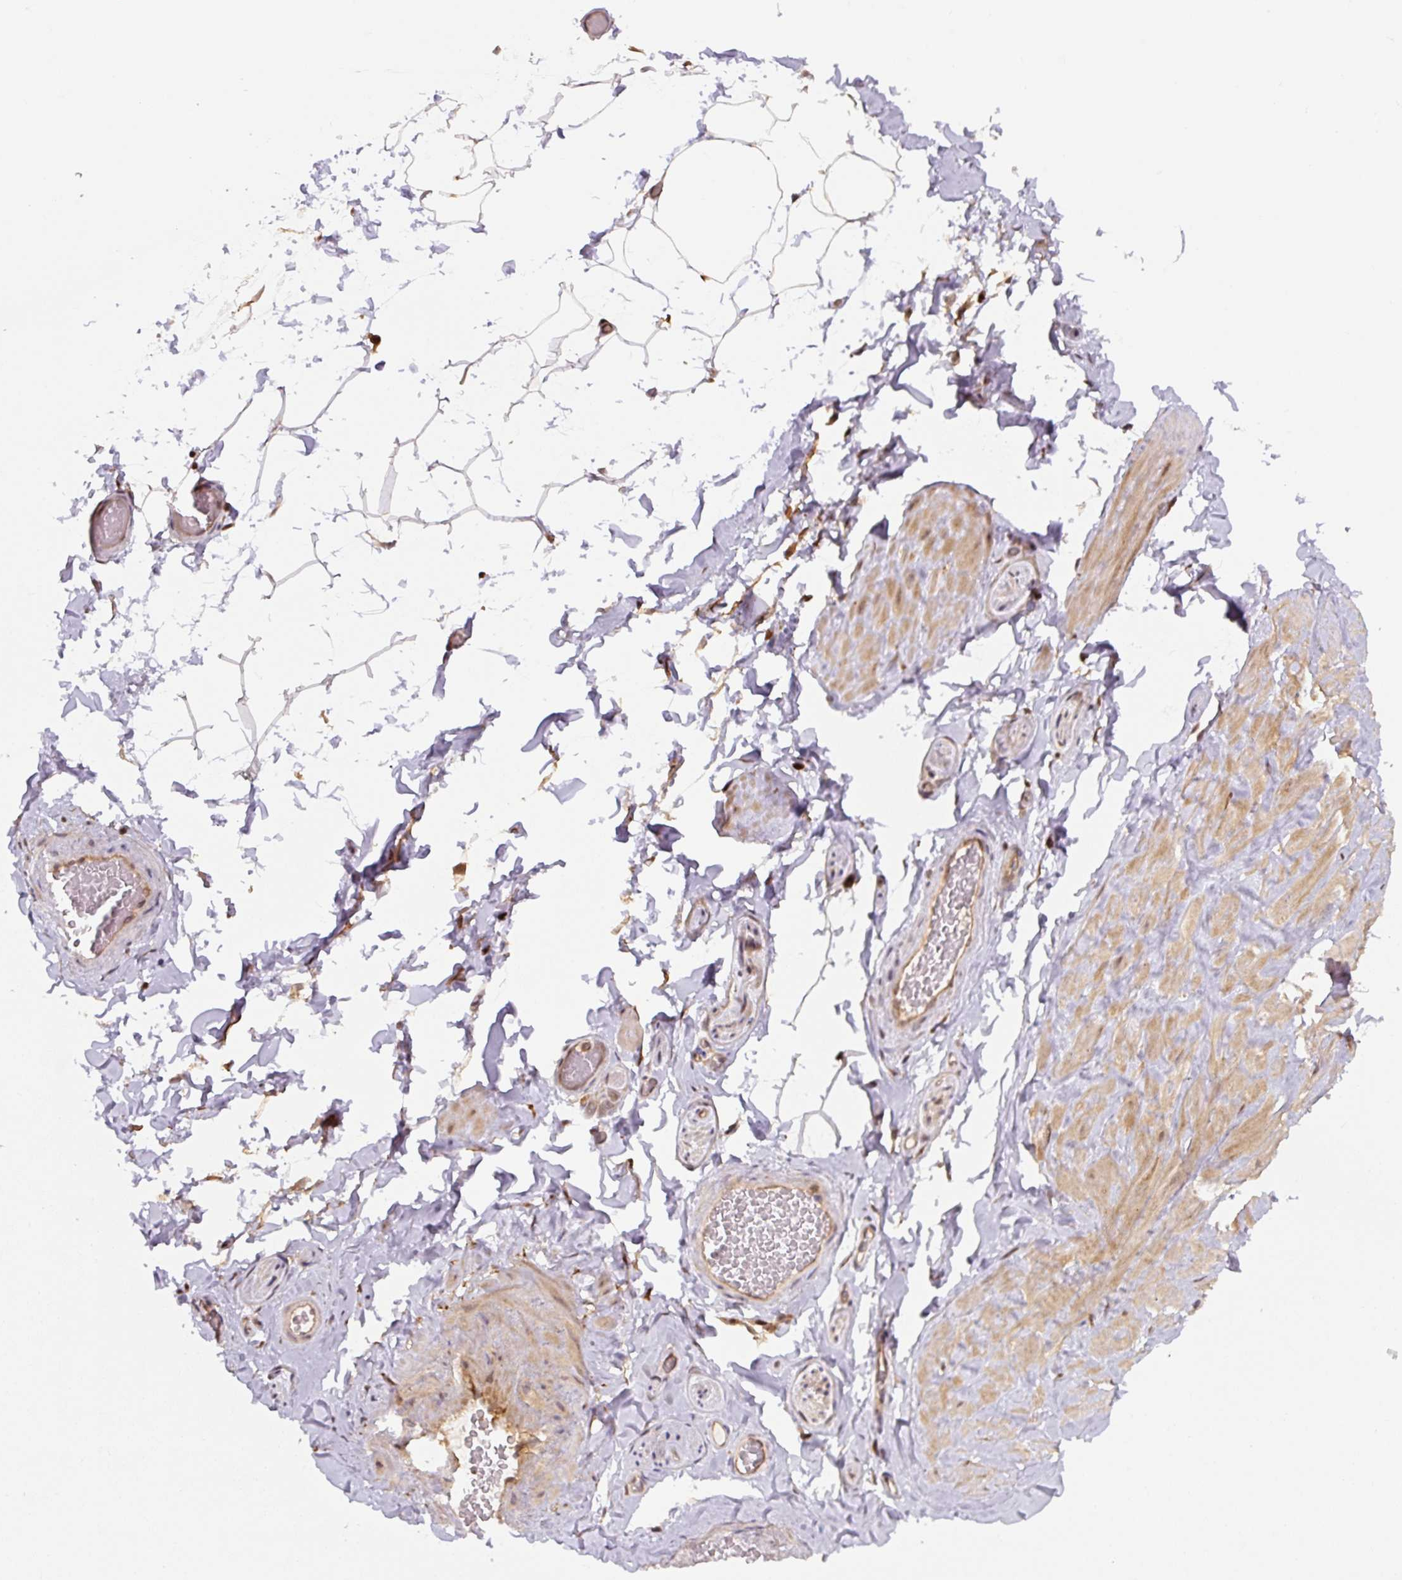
{"staining": {"intensity": "weak", "quantity": "<25%", "location": "cytoplasmic/membranous"}, "tissue": "adipose tissue", "cell_type": "Adipocytes", "image_type": "normal", "snomed": [{"axis": "morphology", "description": "Normal tissue, NOS"}, {"axis": "topography", "description": "Vascular tissue"}, {"axis": "topography", "description": "Peripheral nerve tissue"}], "caption": "IHC of normal human adipose tissue exhibits no expression in adipocytes. The staining was performed using DAB to visualize the protein expression in brown, while the nuclei were stained in blue with hematoxylin (Magnification: 20x).", "gene": "ZSWIM7", "patient": {"sex": "male", "age": 41}}